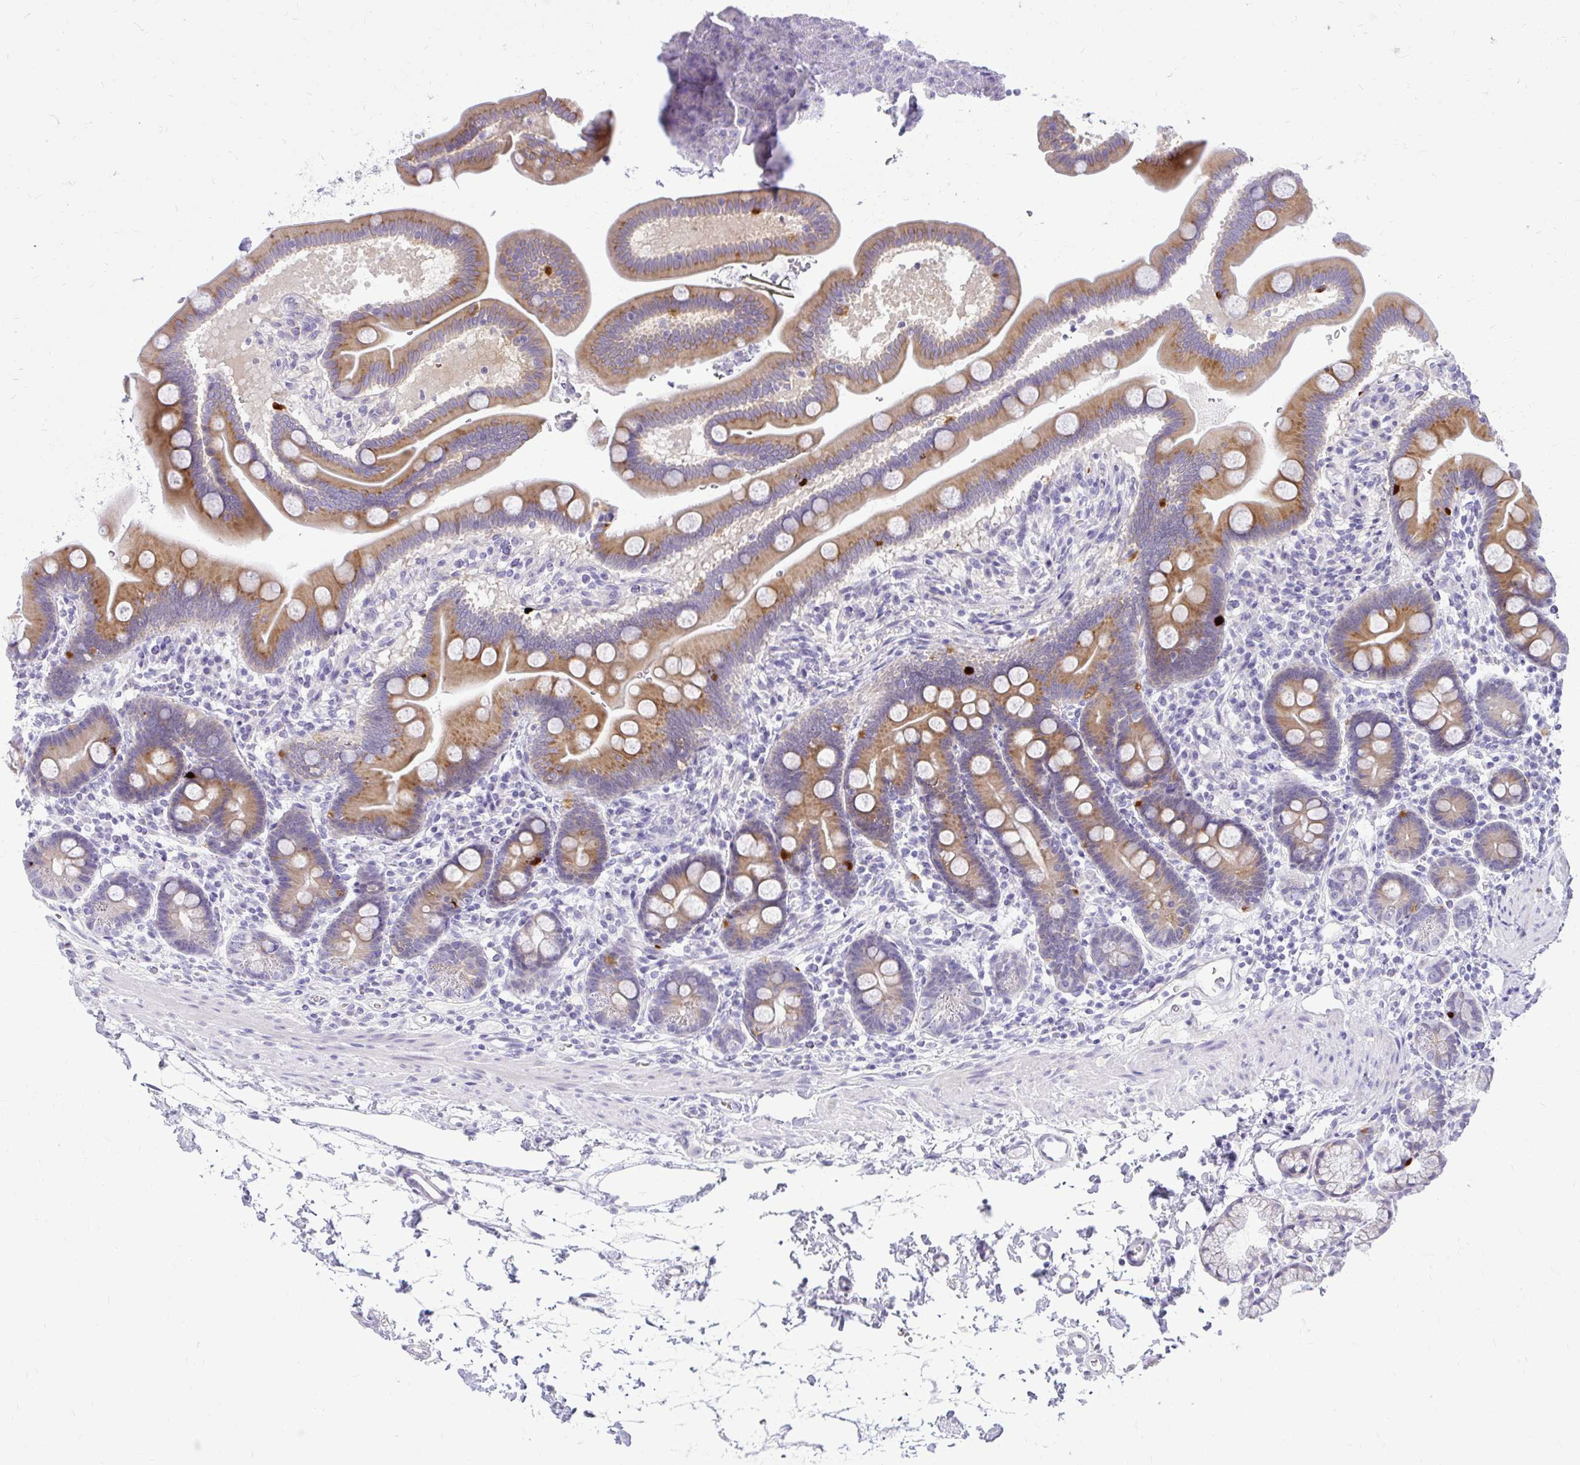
{"staining": {"intensity": "moderate", "quantity": ">75%", "location": "cytoplasmic/membranous"}, "tissue": "duodenum", "cell_type": "Glandular cells", "image_type": "normal", "snomed": [{"axis": "morphology", "description": "Normal tissue, NOS"}, {"axis": "topography", "description": "Duodenum"}], "caption": "Immunohistochemistry staining of normal duodenum, which exhibits medium levels of moderate cytoplasmic/membranous expression in approximately >75% of glandular cells indicating moderate cytoplasmic/membranous protein staining. The staining was performed using DAB (brown) for protein detection and nuclei were counterstained in hematoxylin (blue).", "gene": "PRAP1", "patient": {"sex": "male", "age": 59}}